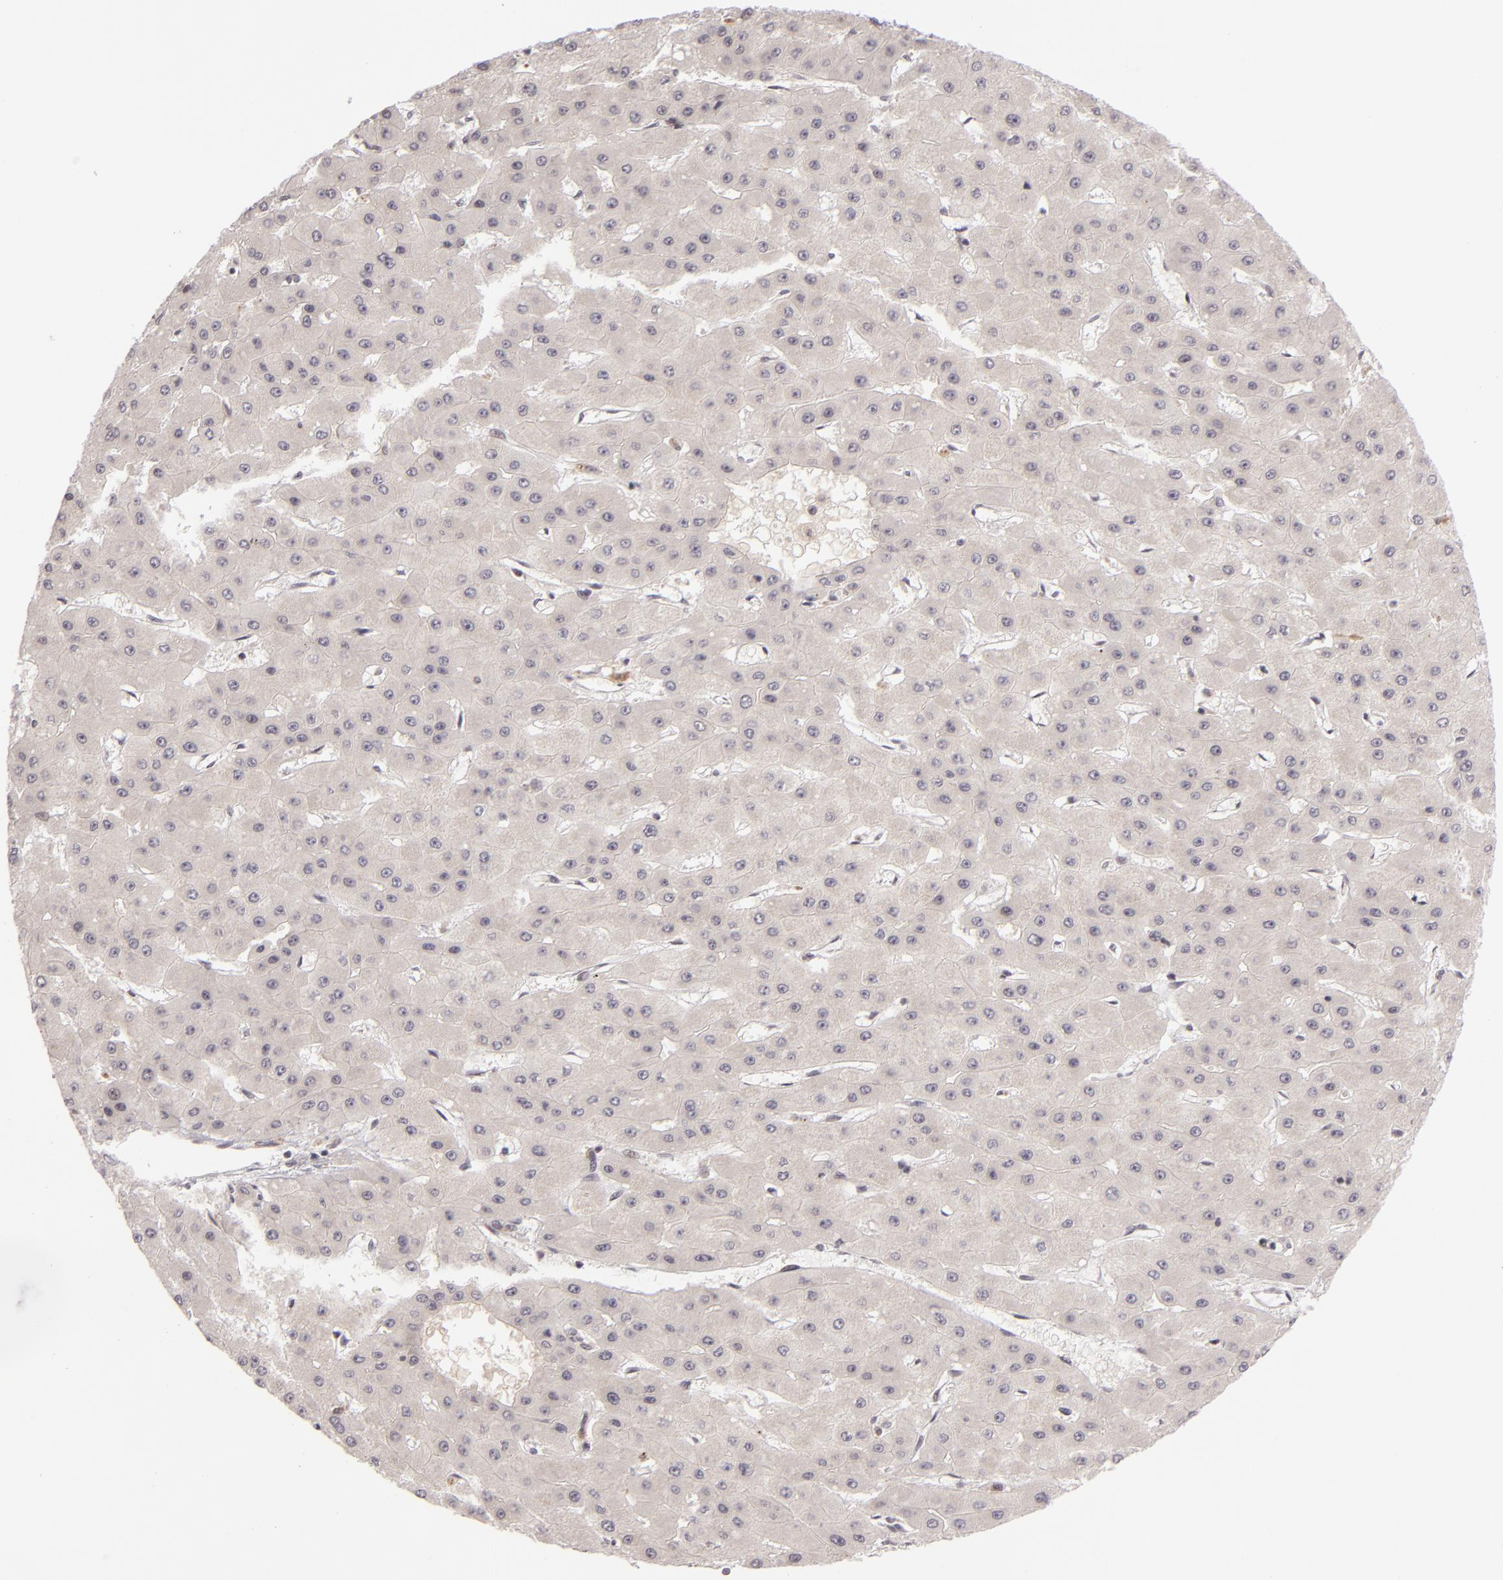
{"staining": {"intensity": "negative", "quantity": "none", "location": "none"}, "tissue": "liver cancer", "cell_type": "Tumor cells", "image_type": "cancer", "snomed": [{"axis": "morphology", "description": "Carcinoma, Hepatocellular, NOS"}, {"axis": "topography", "description": "Liver"}], "caption": "Tumor cells are negative for brown protein staining in liver cancer (hepatocellular carcinoma).", "gene": "AKAP6", "patient": {"sex": "female", "age": 52}}